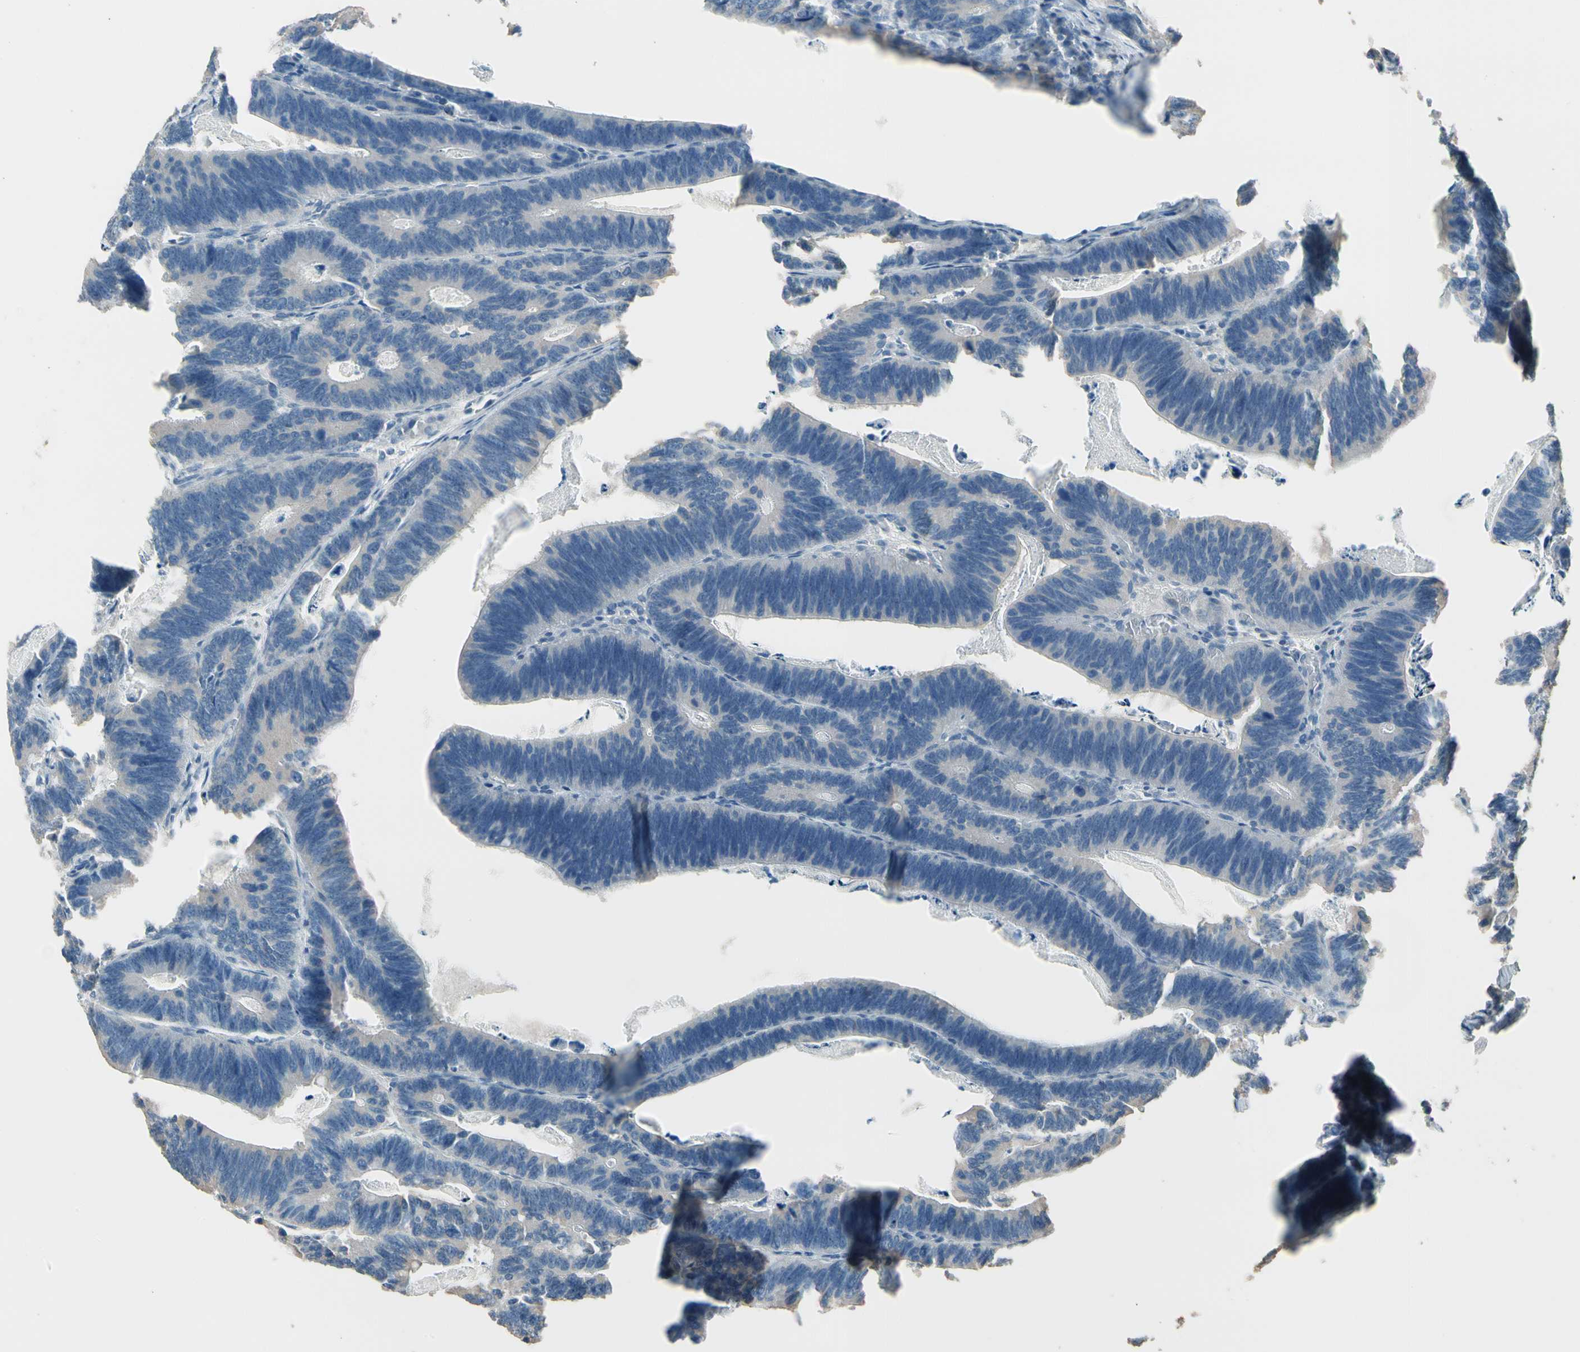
{"staining": {"intensity": "negative", "quantity": "none", "location": "none"}, "tissue": "colorectal cancer", "cell_type": "Tumor cells", "image_type": "cancer", "snomed": [{"axis": "morphology", "description": "Adenocarcinoma, NOS"}, {"axis": "topography", "description": "Colon"}], "caption": "A micrograph of human adenocarcinoma (colorectal) is negative for staining in tumor cells.", "gene": "MAP3K7", "patient": {"sex": "male", "age": 72}}